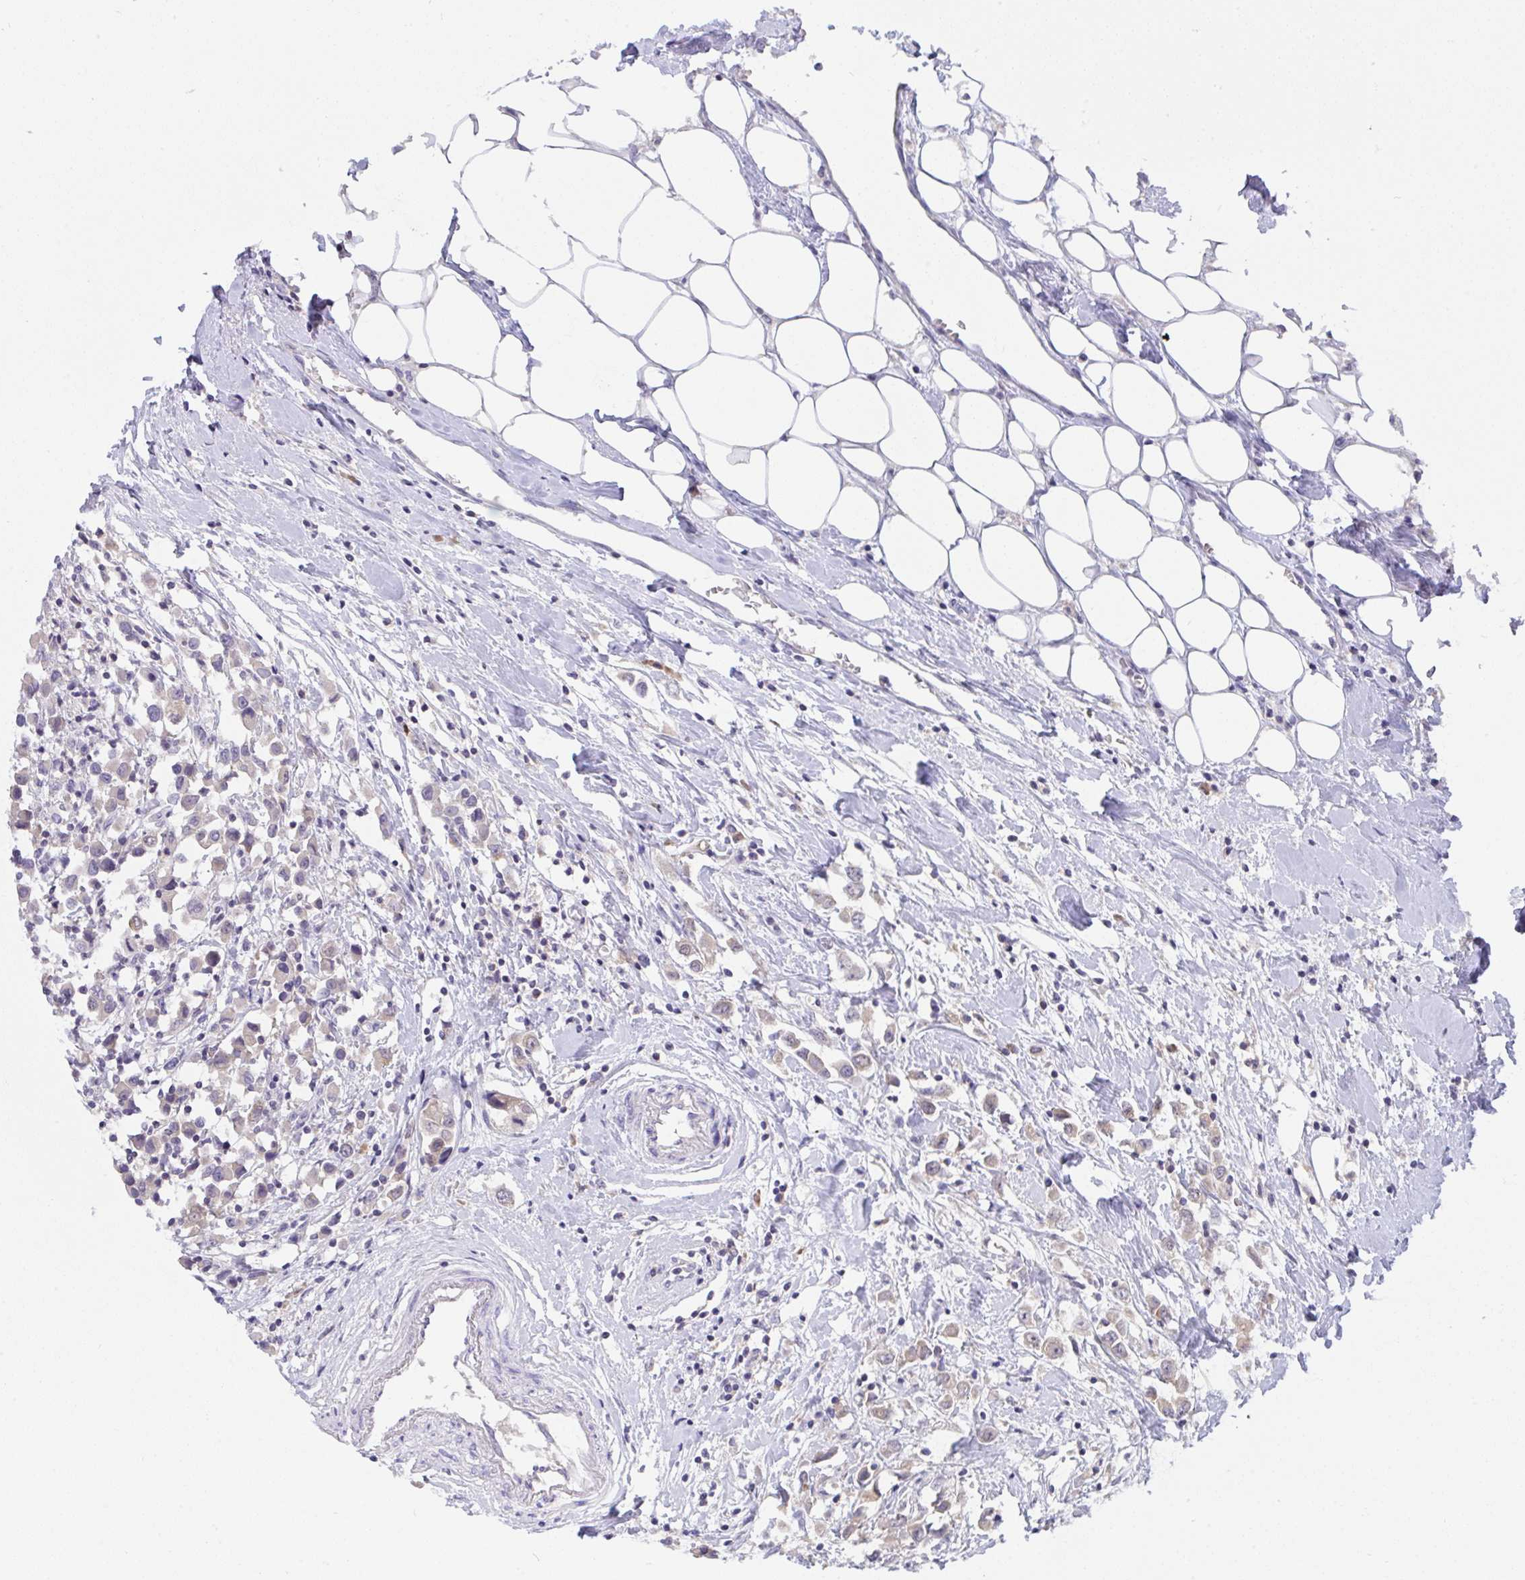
{"staining": {"intensity": "negative", "quantity": "none", "location": "none"}, "tissue": "breast cancer", "cell_type": "Tumor cells", "image_type": "cancer", "snomed": [{"axis": "morphology", "description": "Duct carcinoma"}, {"axis": "topography", "description": "Breast"}], "caption": "IHC histopathology image of neoplastic tissue: human breast cancer (invasive ductal carcinoma) stained with DAB (3,3'-diaminobenzidine) demonstrates no significant protein expression in tumor cells. (Stains: DAB immunohistochemistry (IHC) with hematoxylin counter stain, Microscopy: brightfield microscopy at high magnification).", "gene": "TMEM41A", "patient": {"sex": "female", "age": 61}}